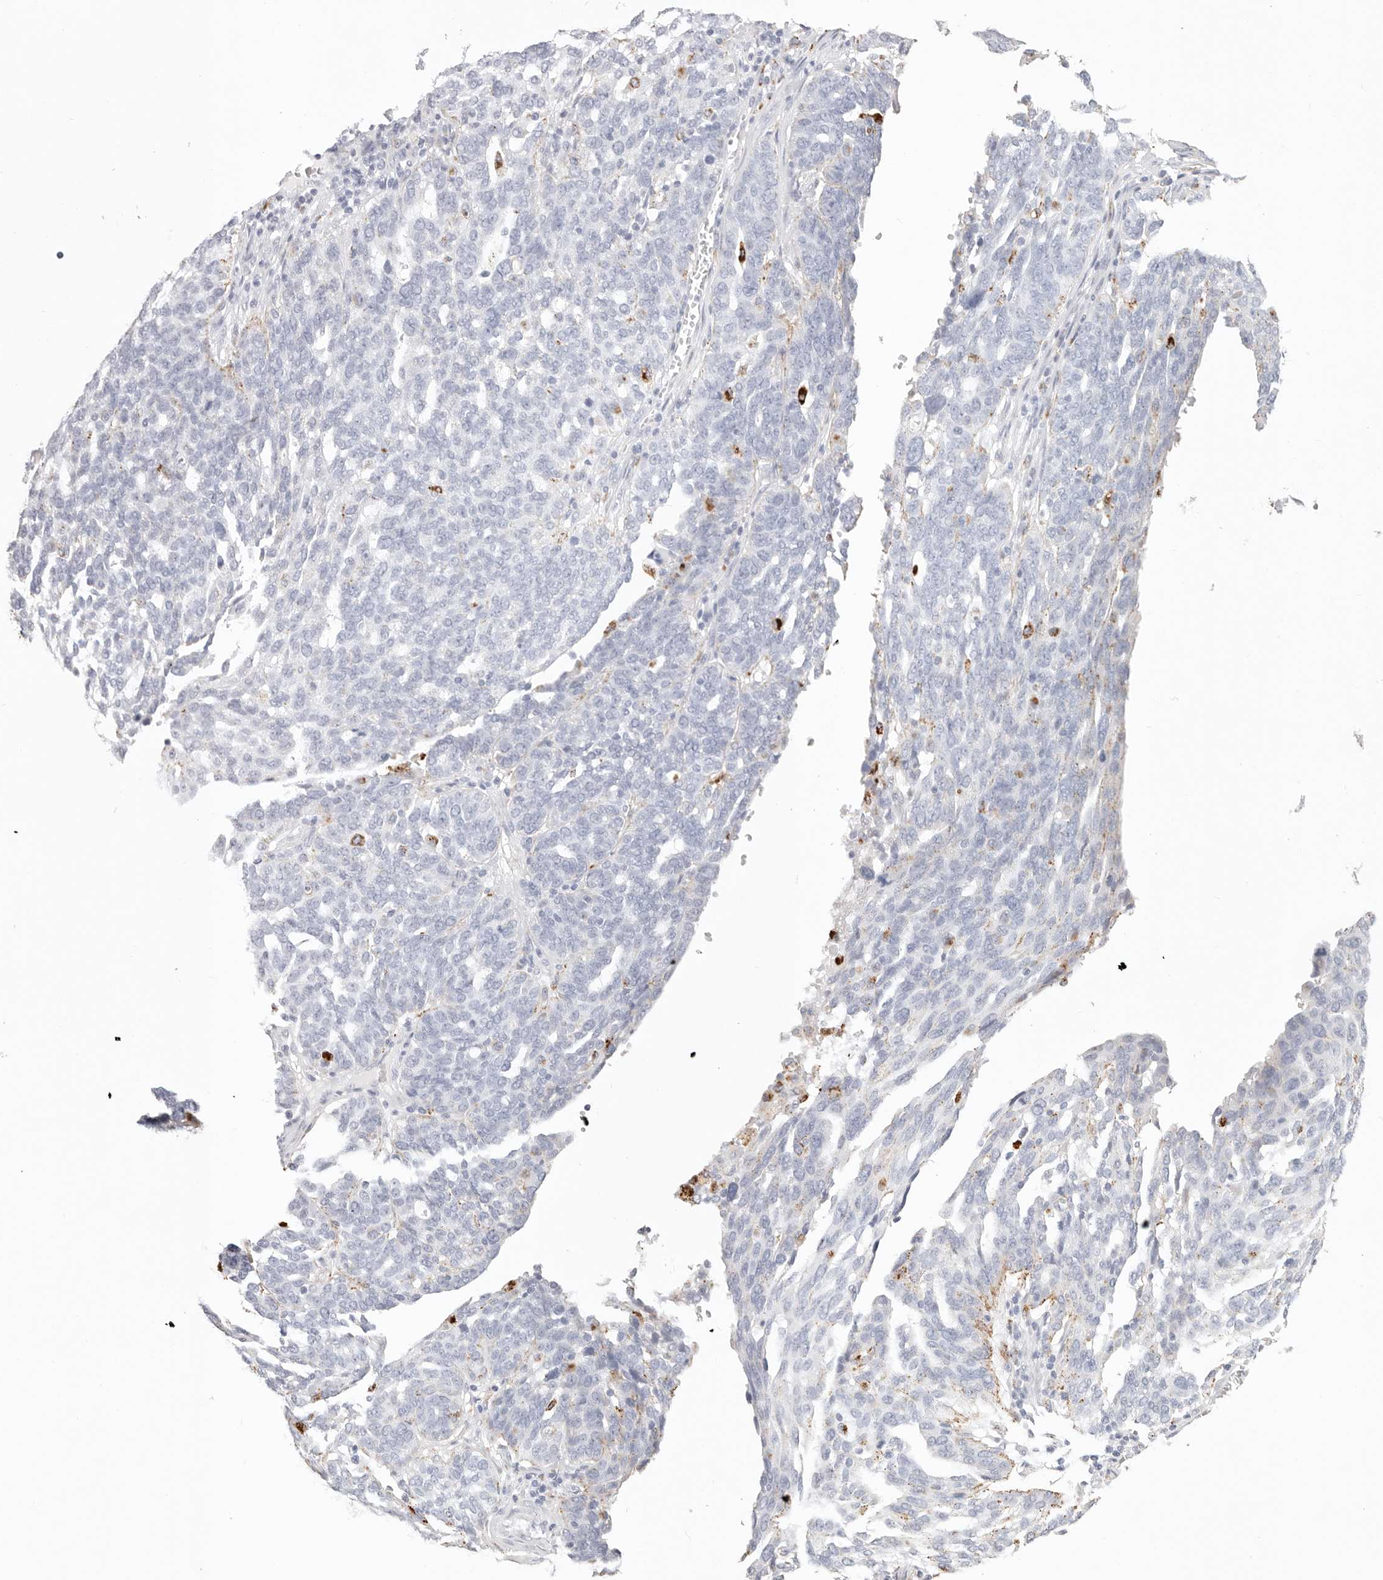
{"staining": {"intensity": "moderate", "quantity": "<25%", "location": "cytoplasmic/membranous"}, "tissue": "ovarian cancer", "cell_type": "Tumor cells", "image_type": "cancer", "snomed": [{"axis": "morphology", "description": "Cystadenocarcinoma, serous, NOS"}, {"axis": "topography", "description": "Ovary"}], "caption": "Ovarian cancer (serous cystadenocarcinoma) stained with a protein marker demonstrates moderate staining in tumor cells.", "gene": "STKLD1", "patient": {"sex": "female", "age": 59}}